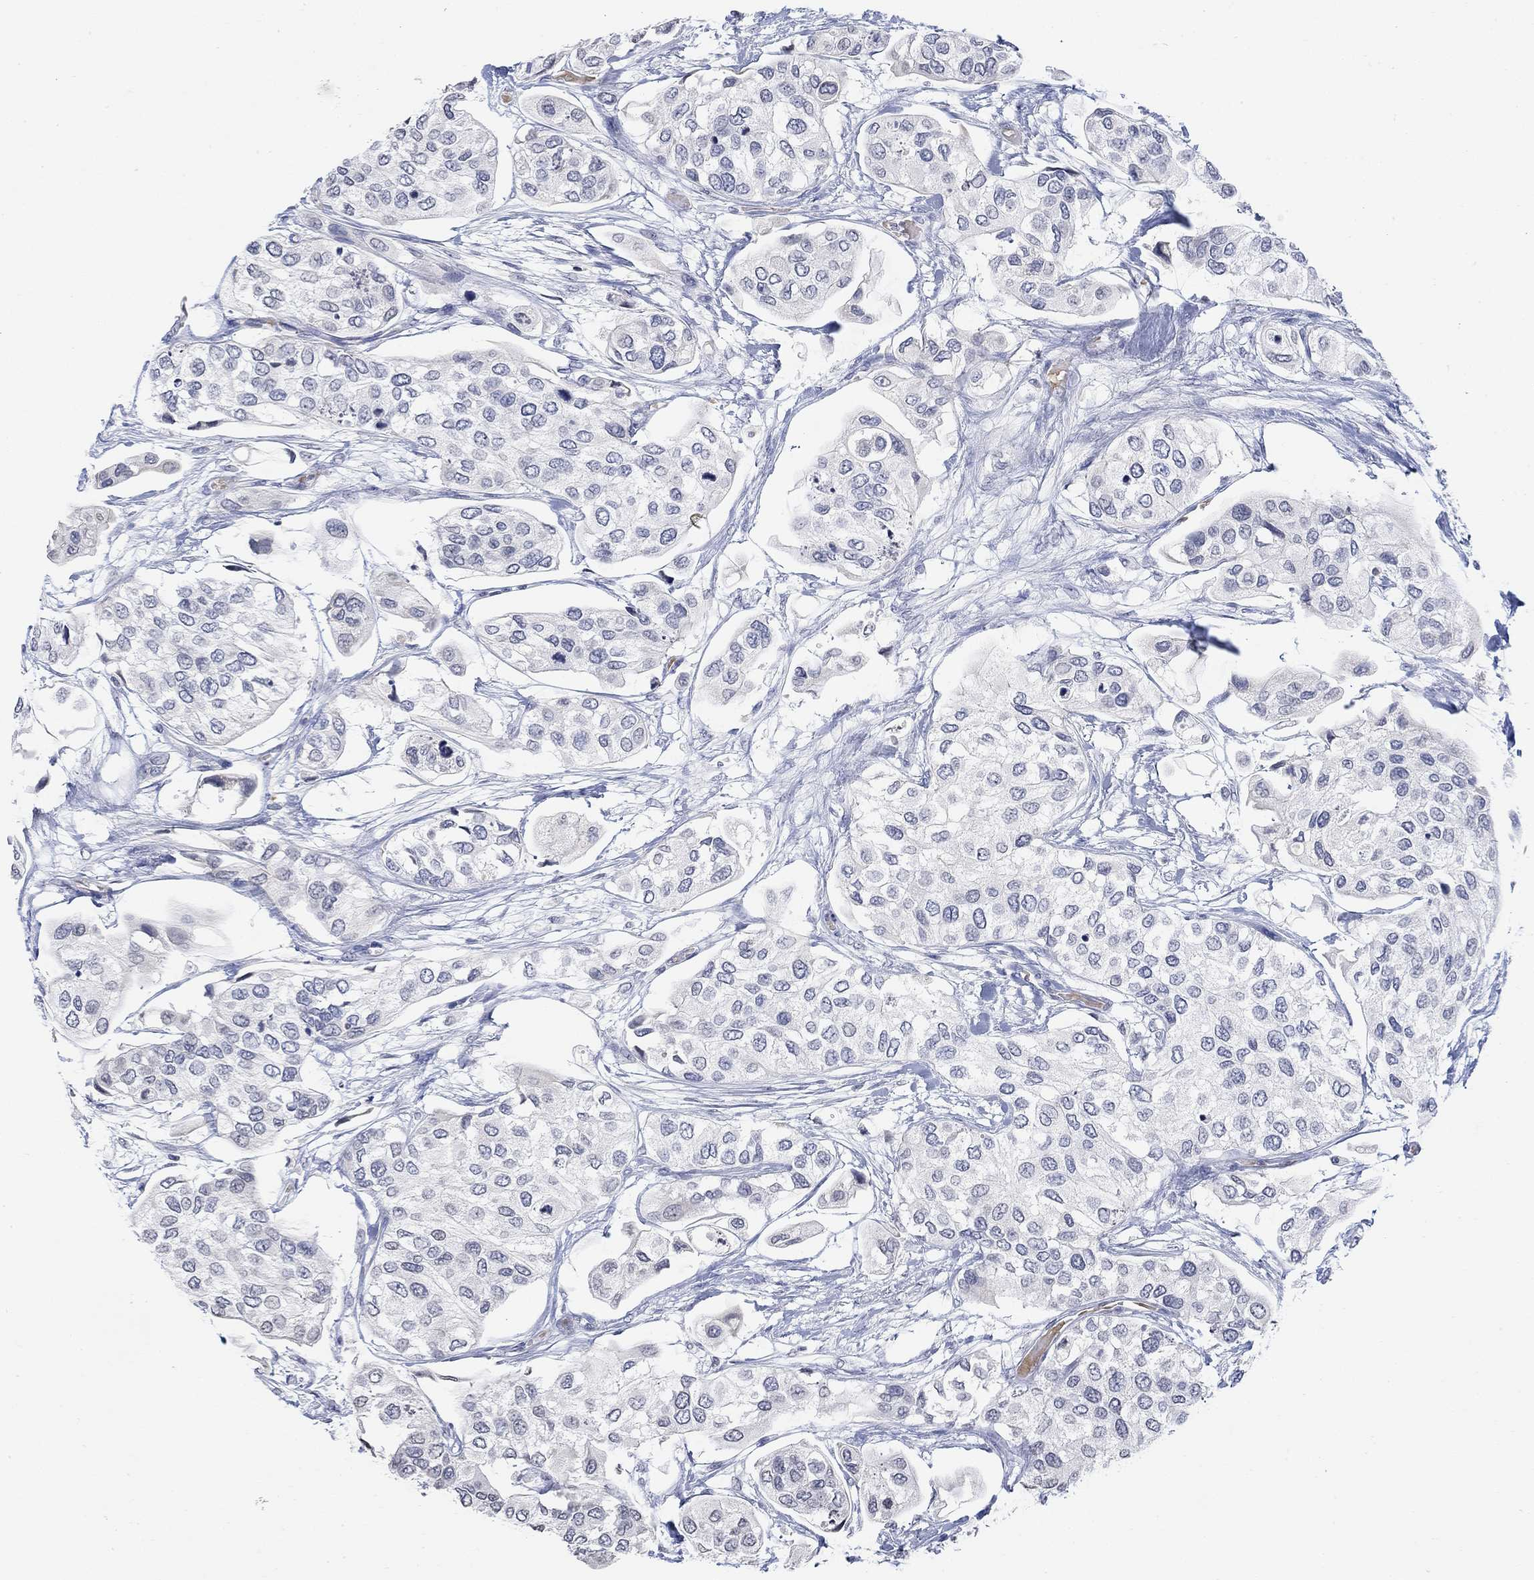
{"staining": {"intensity": "negative", "quantity": "none", "location": "none"}, "tissue": "urothelial cancer", "cell_type": "Tumor cells", "image_type": "cancer", "snomed": [{"axis": "morphology", "description": "Urothelial carcinoma, High grade"}, {"axis": "topography", "description": "Urinary bladder"}], "caption": "Immunohistochemical staining of human urothelial cancer reveals no significant staining in tumor cells.", "gene": "TMEM255A", "patient": {"sex": "male", "age": 77}}